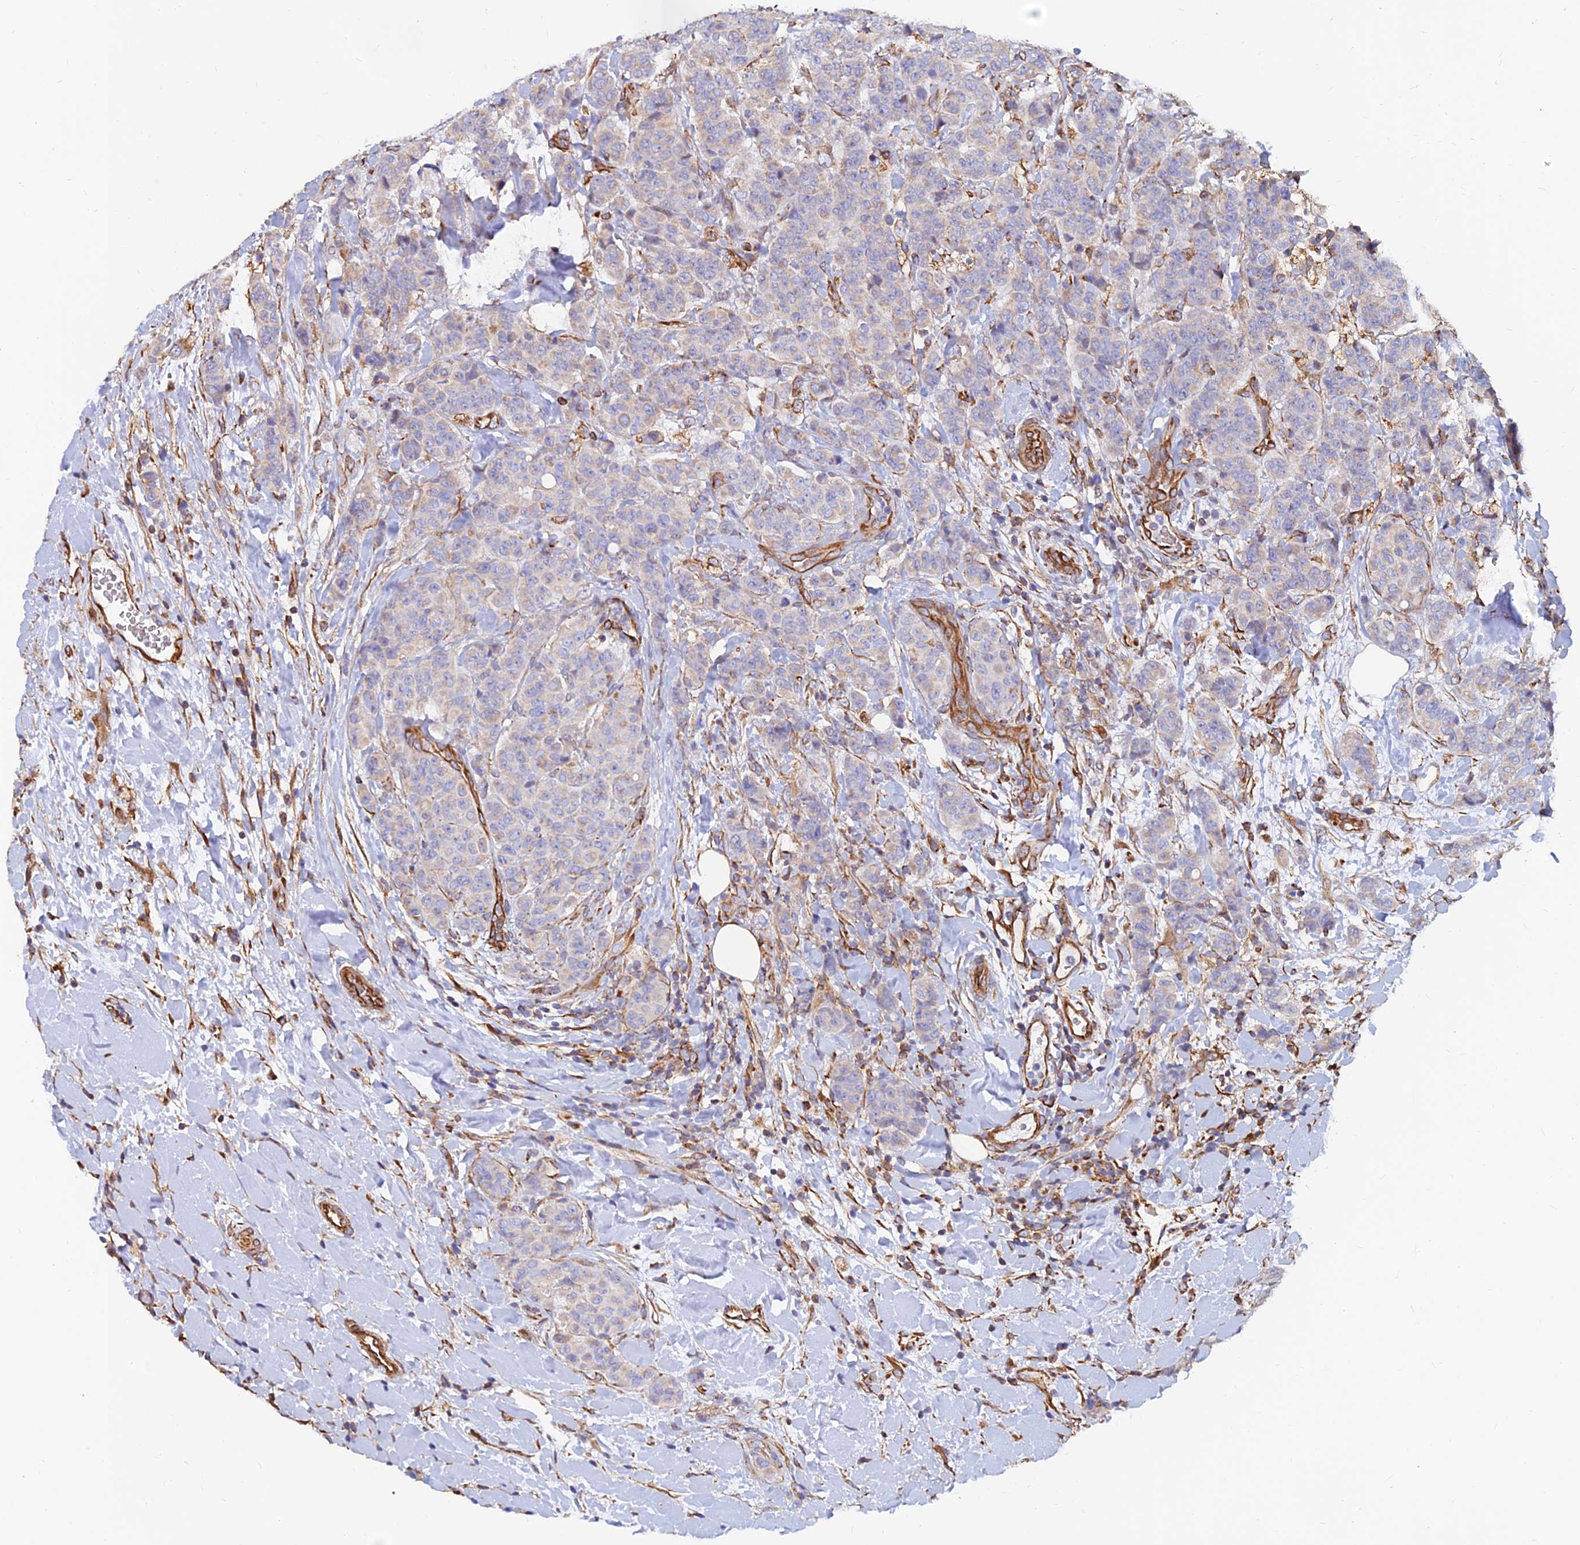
{"staining": {"intensity": "negative", "quantity": "none", "location": "none"}, "tissue": "breast cancer", "cell_type": "Tumor cells", "image_type": "cancer", "snomed": [{"axis": "morphology", "description": "Duct carcinoma"}, {"axis": "topography", "description": "Breast"}], "caption": "Tumor cells are negative for protein expression in human breast infiltrating ductal carcinoma.", "gene": "CDK18", "patient": {"sex": "female", "age": 40}}